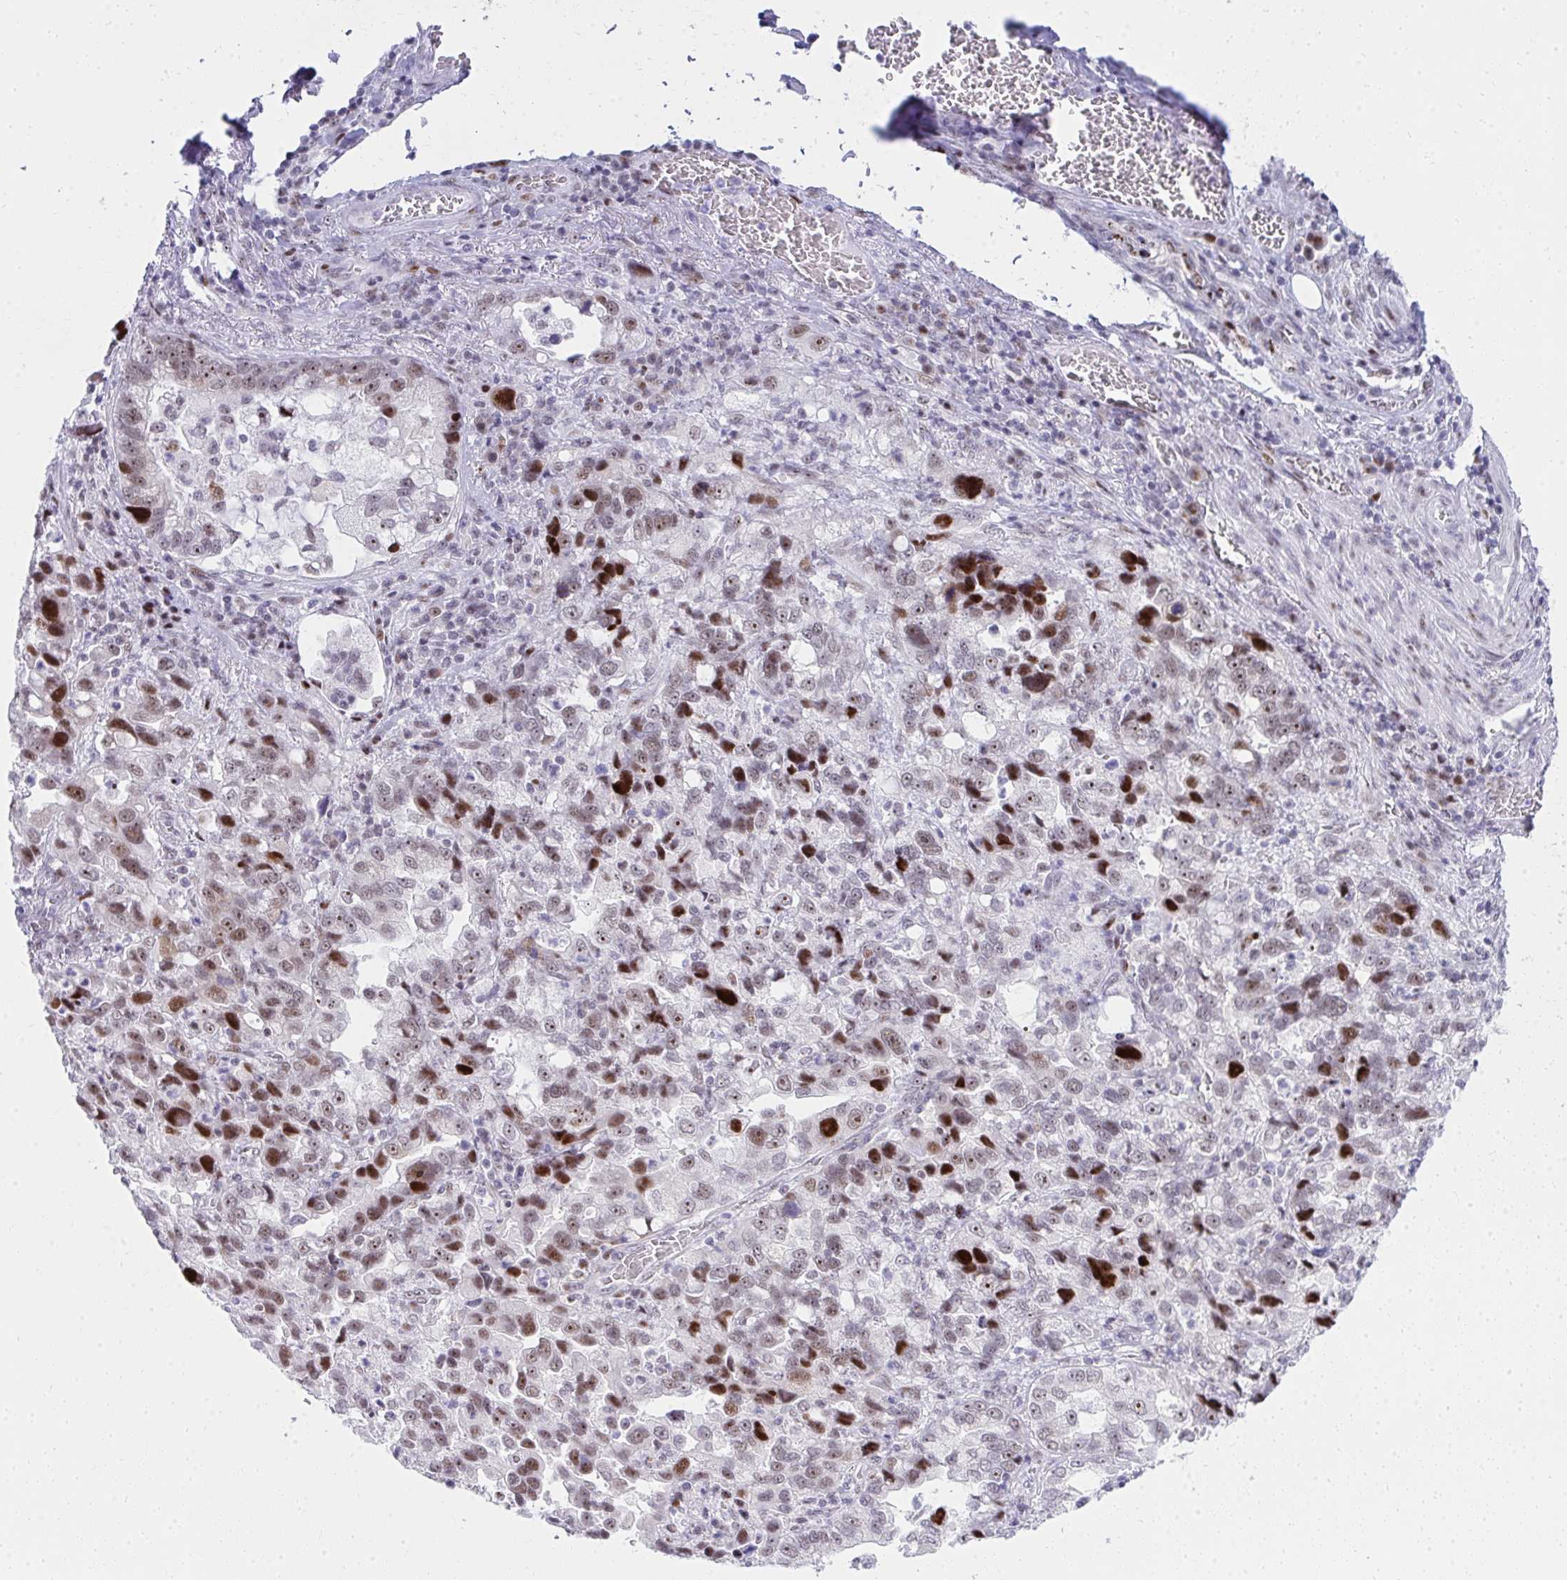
{"staining": {"intensity": "moderate", "quantity": ">75%", "location": "nuclear"}, "tissue": "stomach cancer", "cell_type": "Tumor cells", "image_type": "cancer", "snomed": [{"axis": "morphology", "description": "Adenocarcinoma, NOS"}, {"axis": "topography", "description": "Stomach, upper"}], "caption": "Tumor cells show moderate nuclear staining in approximately >75% of cells in stomach cancer.", "gene": "GLDN", "patient": {"sex": "female", "age": 81}}